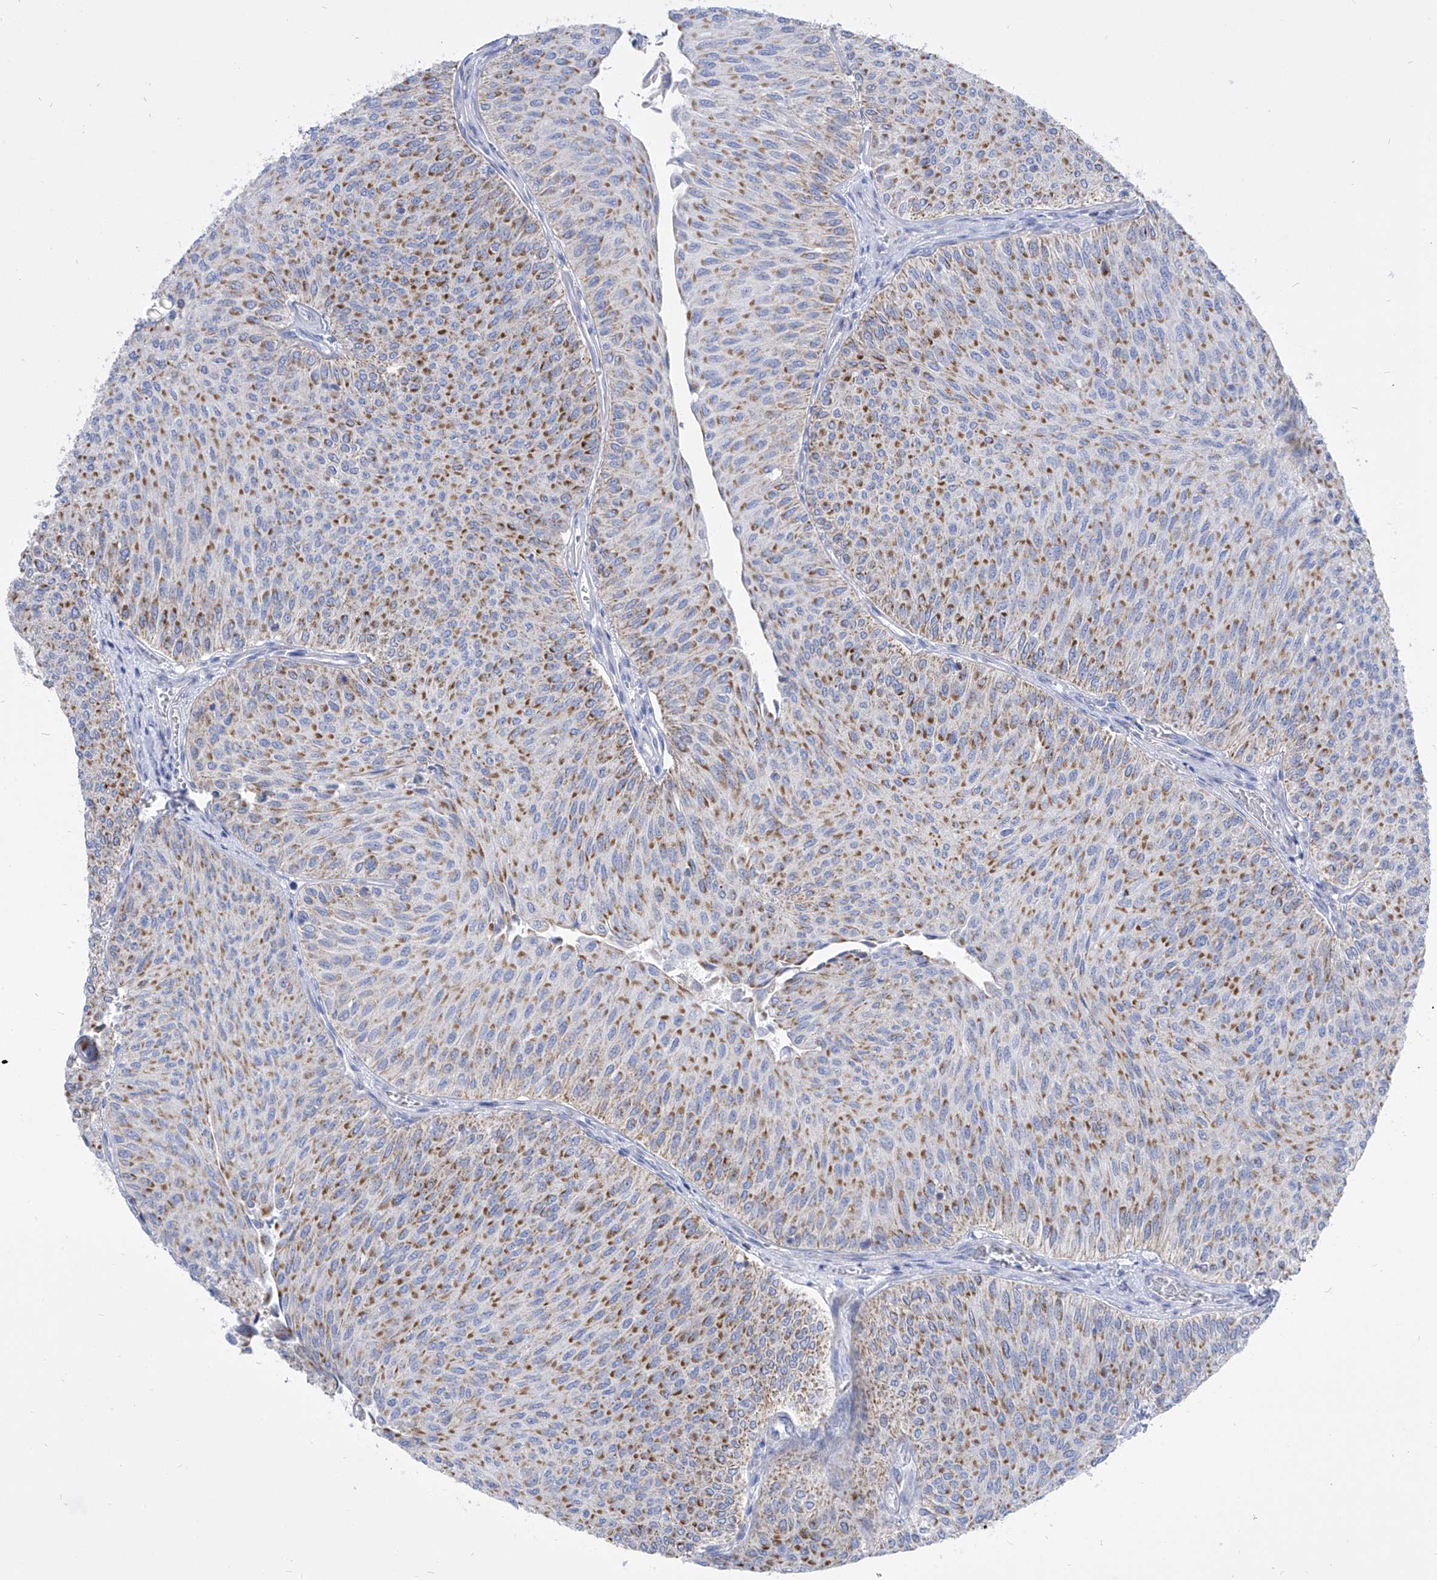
{"staining": {"intensity": "moderate", "quantity": ">75%", "location": "cytoplasmic/membranous"}, "tissue": "urothelial cancer", "cell_type": "Tumor cells", "image_type": "cancer", "snomed": [{"axis": "morphology", "description": "Urothelial carcinoma, Low grade"}, {"axis": "topography", "description": "Urinary bladder"}], "caption": "Immunohistochemical staining of urothelial carcinoma (low-grade) demonstrates medium levels of moderate cytoplasmic/membranous staining in about >75% of tumor cells.", "gene": "COQ3", "patient": {"sex": "male", "age": 78}}